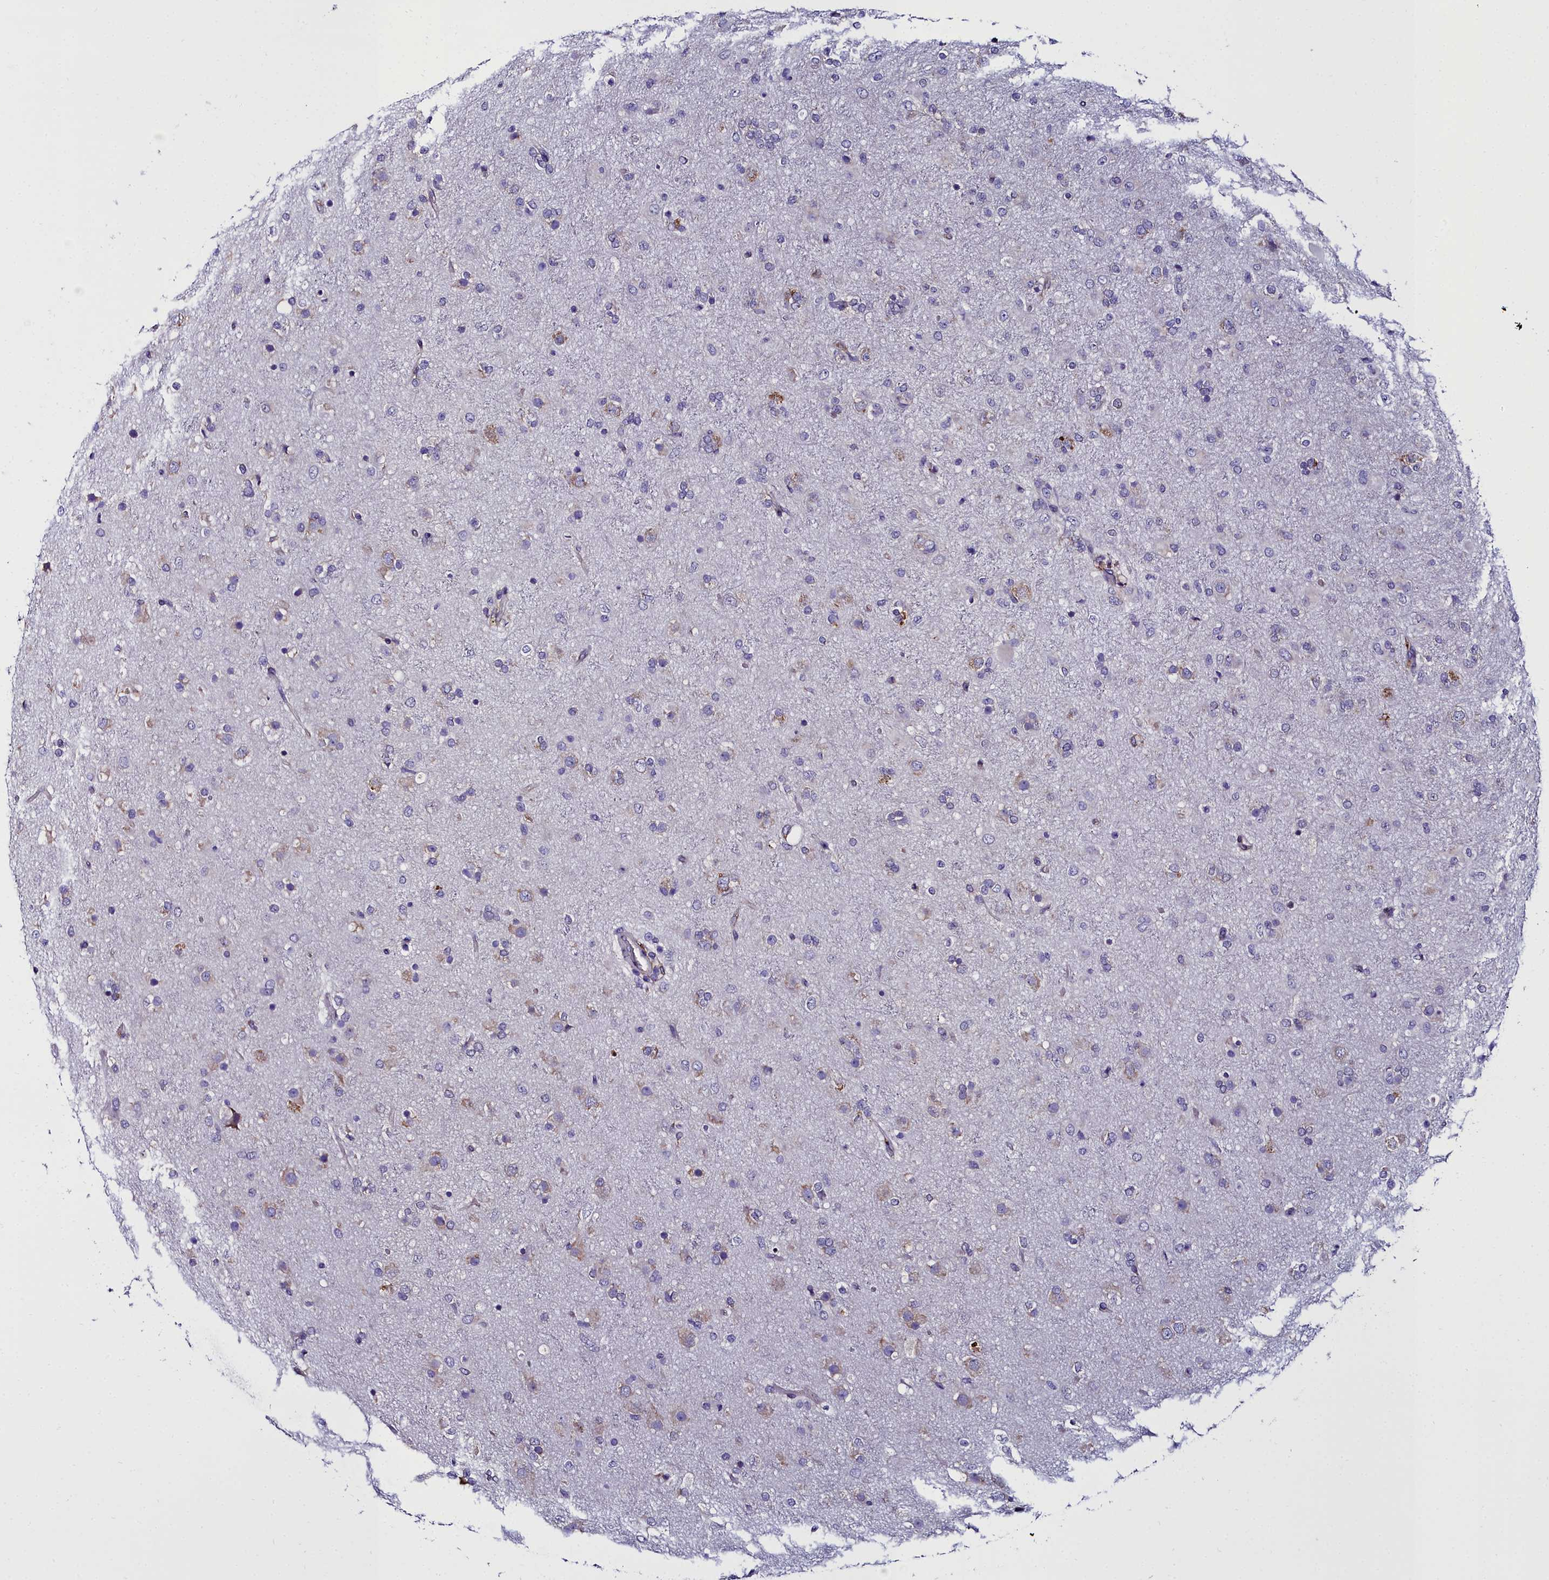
{"staining": {"intensity": "weak", "quantity": "<25%", "location": "cytoplasmic/membranous"}, "tissue": "glioma", "cell_type": "Tumor cells", "image_type": "cancer", "snomed": [{"axis": "morphology", "description": "Glioma, malignant, Low grade"}, {"axis": "topography", "description": "Brain"}], "caption": "This is an immunohistochemistry (IHC) micrograph of human glioma. There is no positivity in tumor cells.", "gene": "TXNDC5", "patient": {"sex": "male", "age": 65}}